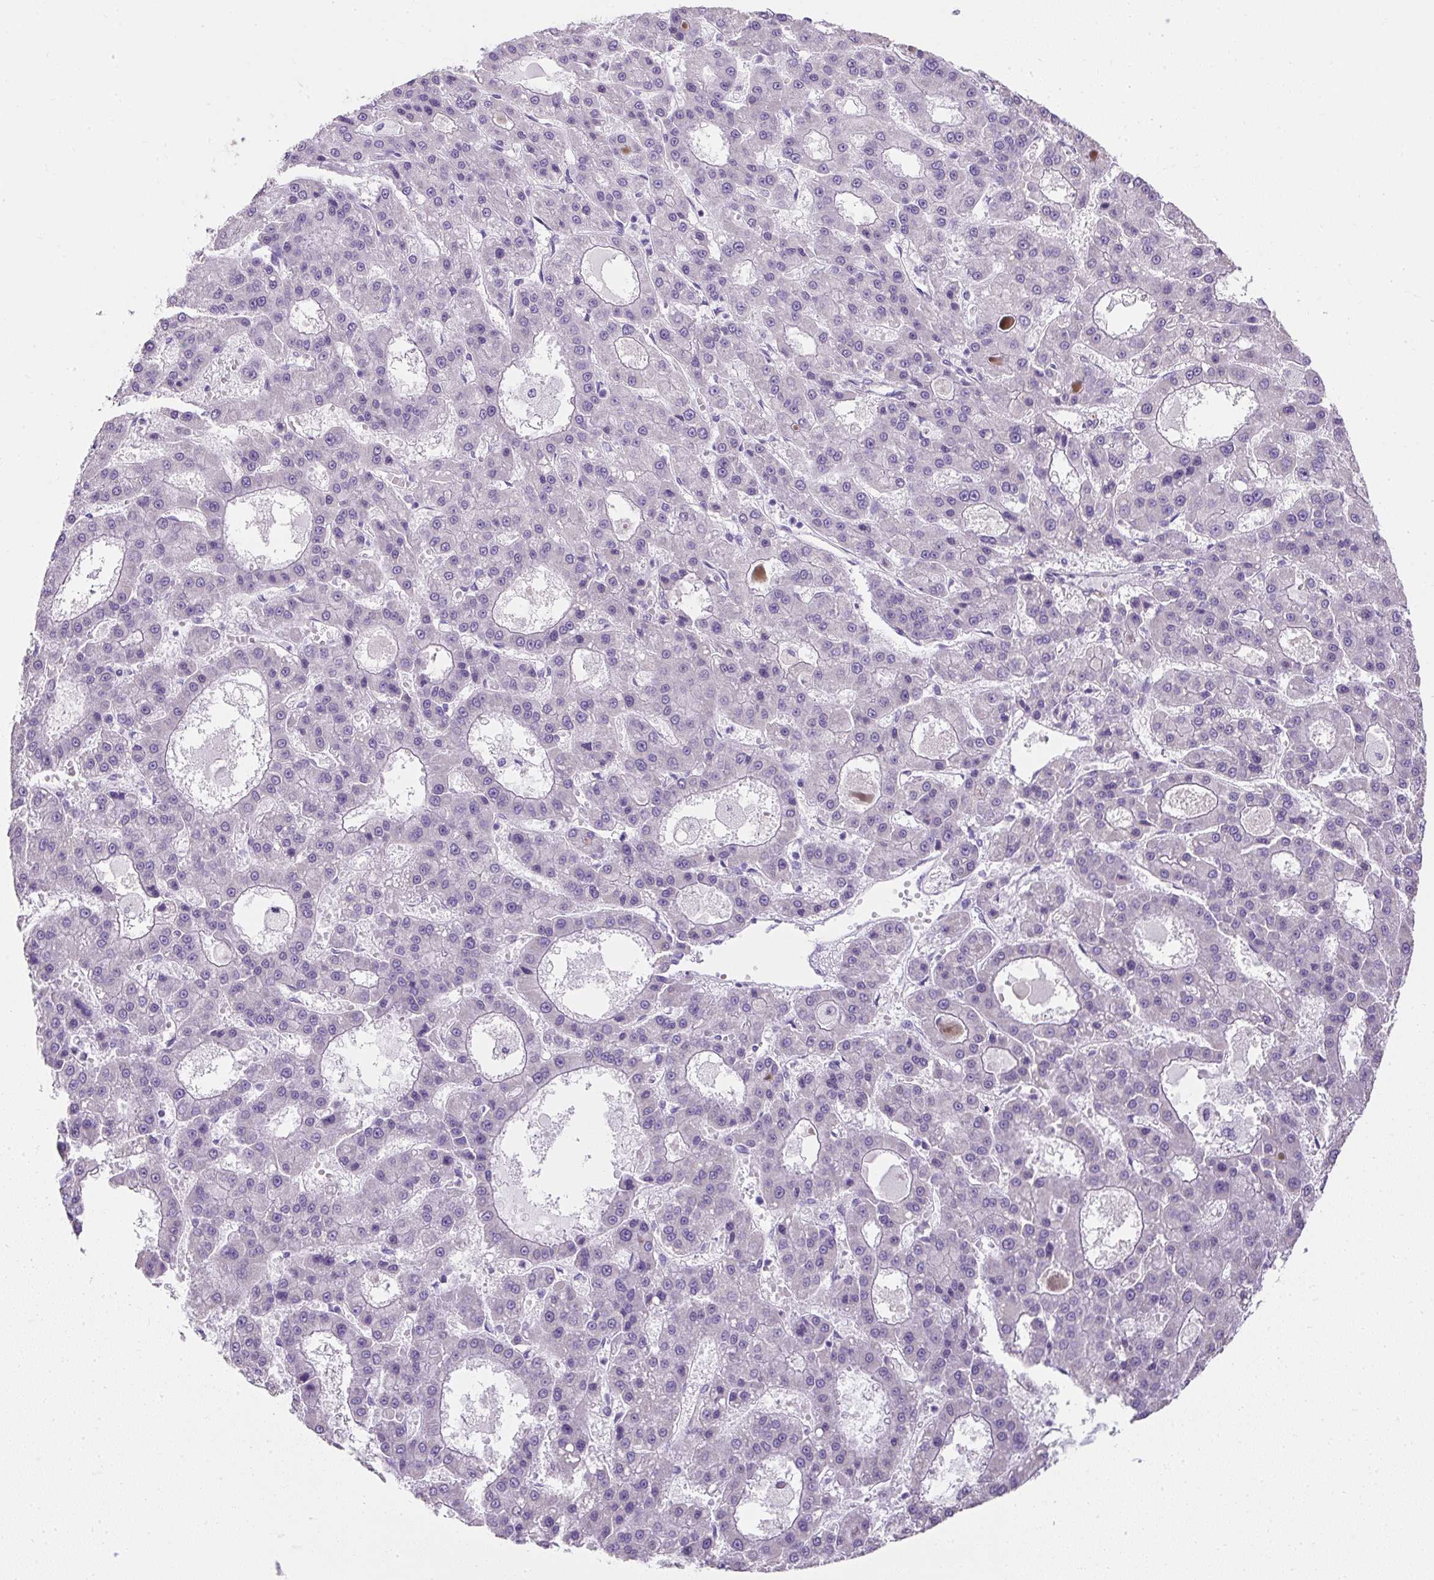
{"staining": {"intensity": "negative", "quantity": "none", "location": "none"}, "tissue": "liver cancer", "cell_type": "Tumor cells", "image_type": "cancer", "snomed": [{"axis": "morphology", "description": "Carcinoma, Hepatocellular, NOS"}, {"axis": "topography", "description": "Liver"}], "caption": "A micrograph of liver cancer (hepatocellular carcinoma) stained for a protein displays no brown staining in tumor cells.", "gene": "C2CD4C", "patient": {"sex": "male", "age": 70}}